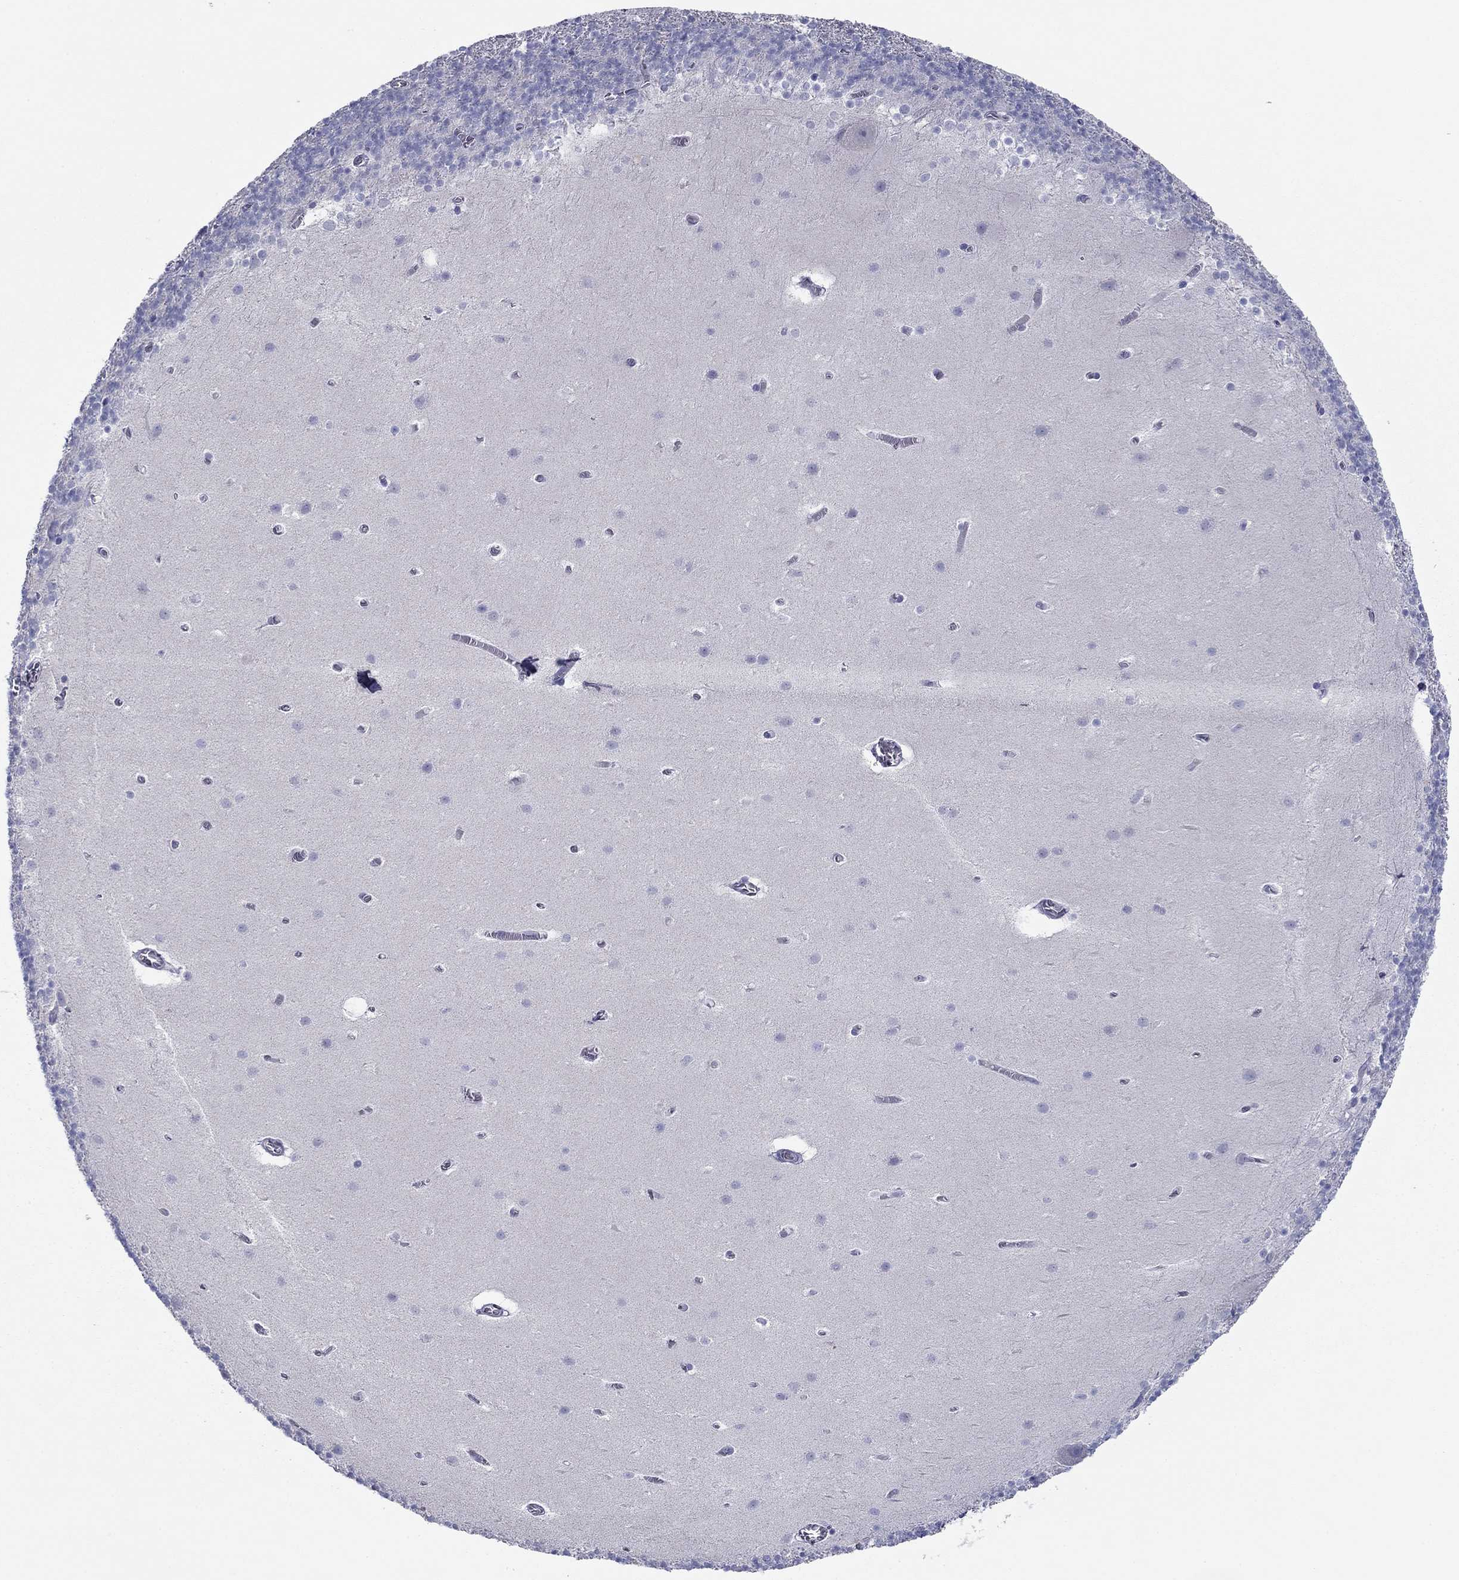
{"staining": {"intensity": "negative", "quantity": "none", "location": "none"}, "tissue": "cerebellum", "cell_type": "Cells in granular layer", "image_type": "normal", "snomed": [{"axis": "morphology", "description": "Normal tissue, NOS"}, {"axis": "topography", "description": "Cerebellum"}], "caption": "Cells in granular layer show no significant staining in normal cerebellum. (DAB immunohistochemistry (IHC), high magnification).", "gene": "PLS1", "patient": {"sex": "male", "age": 70}}